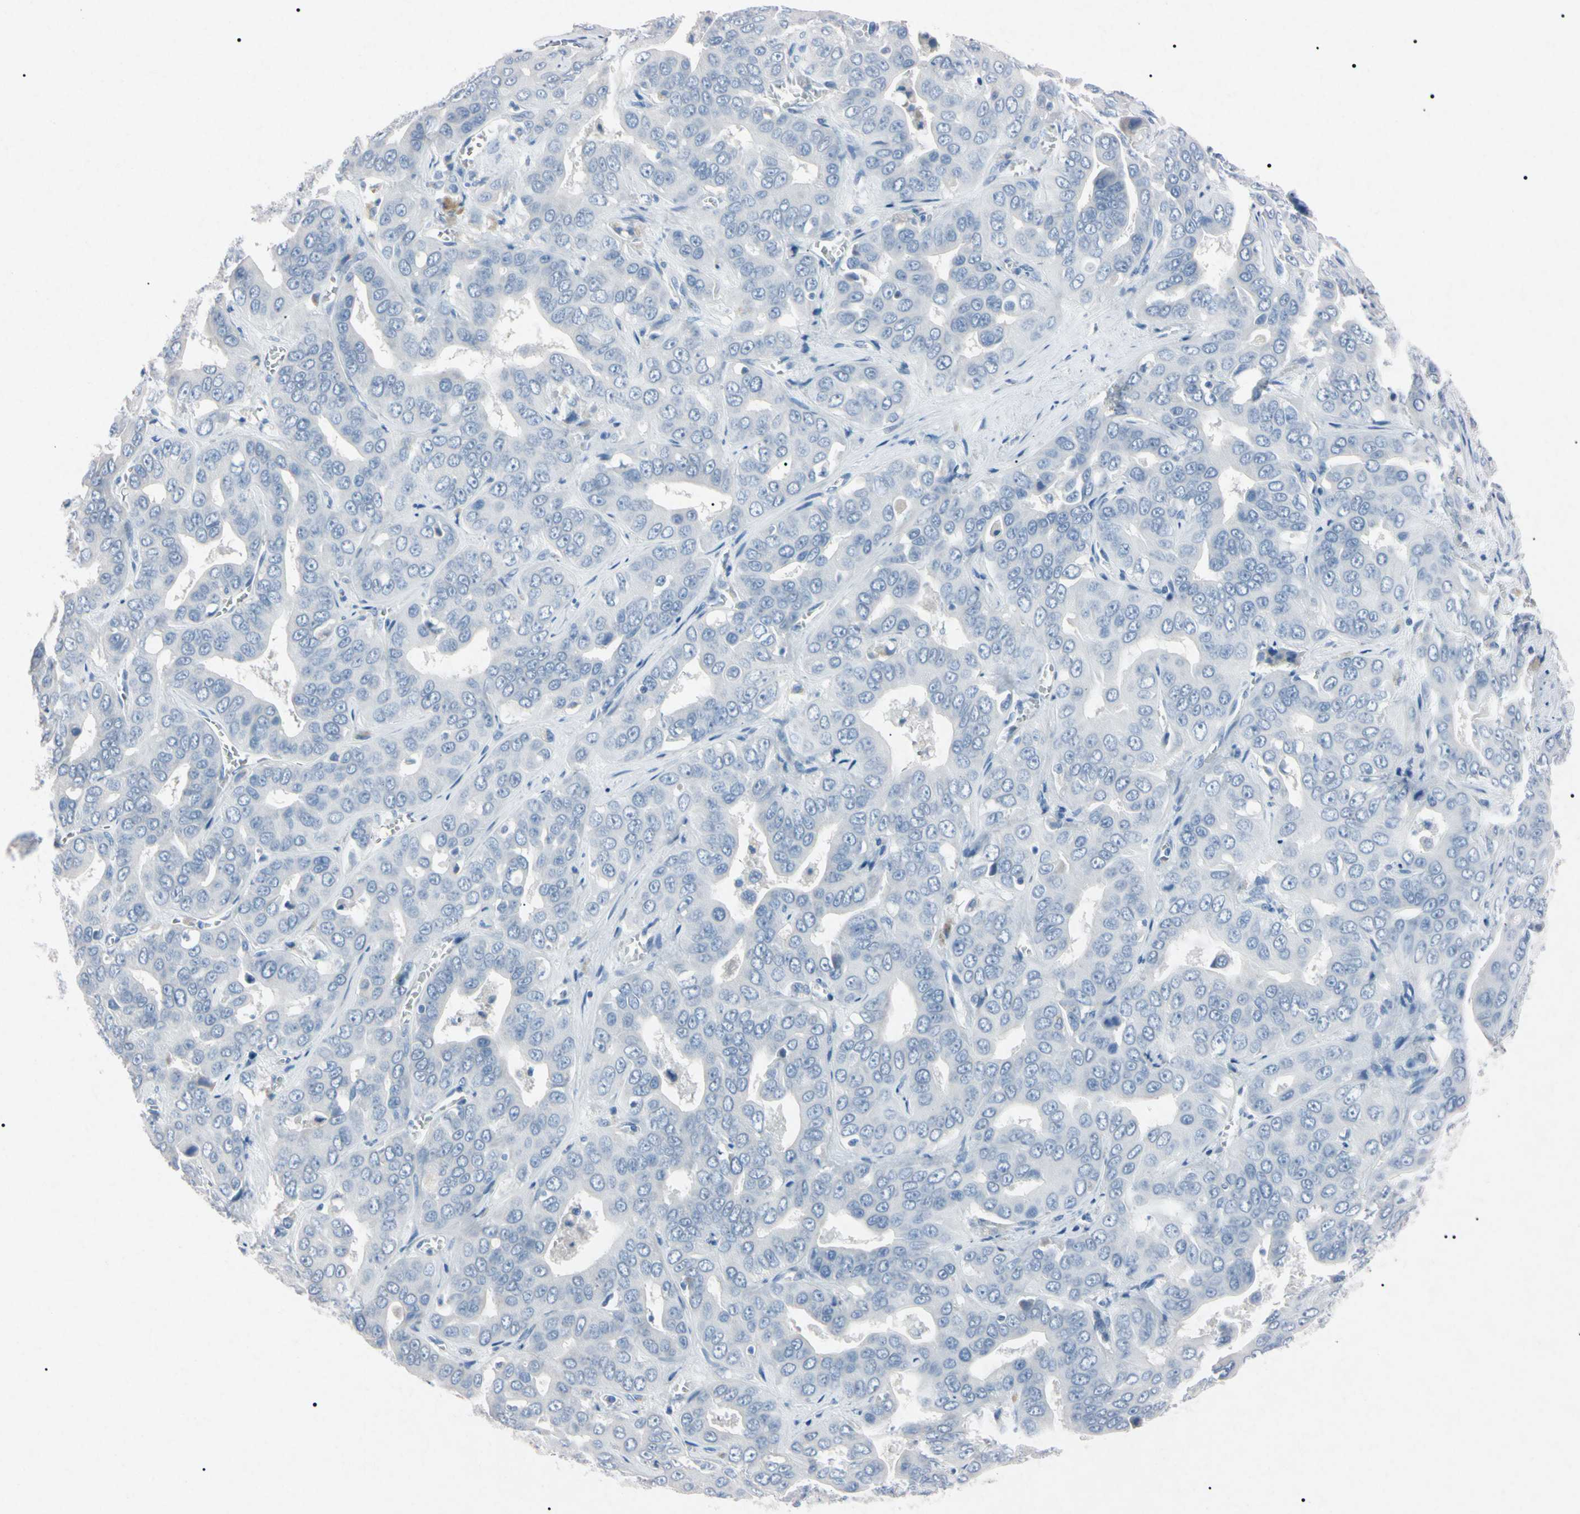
{"staining": {"intensity": "negative", "quantity": "none", "location": "none"}, "tissue": "liver cancer", "cell_type": "Tumor cells", "image_type": "cancer", "snomed": [{"axis": "morphology", "description": "Cholangiocarcinoma"}, {"axis": "topography", "description": "Liver"}], "caption": "Tumor cells show no significant protein staining in cholangiocarcinoma (liver).", "gene": "ELN", "patient": {"sex": "female", "age": 52}}